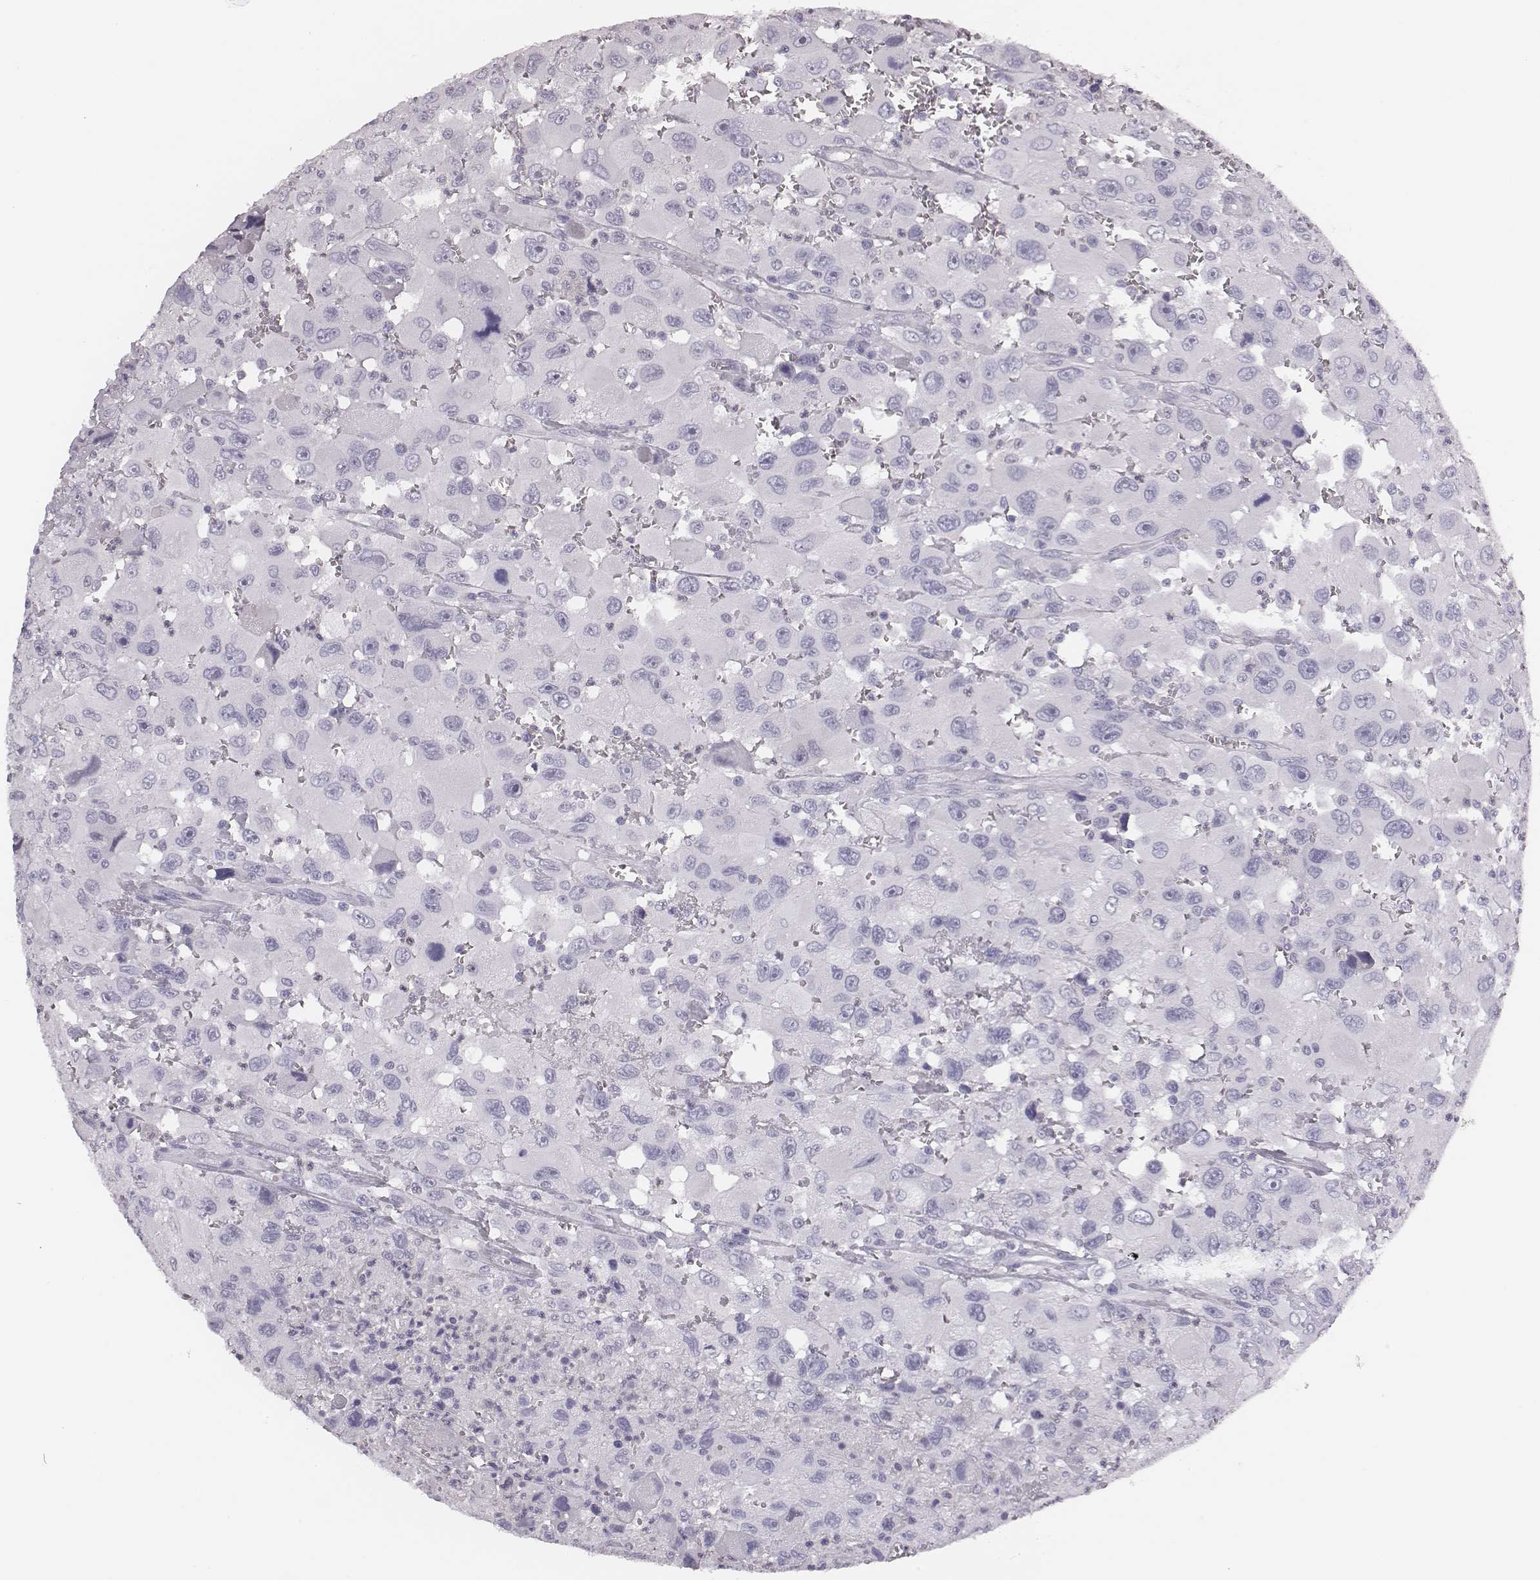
{"staining": {"intensity": "negative", "quantity": "none", "location": "none"}, "tissue": "head and neck cancer", "cell_type": "Tumor cells", "image_type": "cancer", "snomed": [{"axis": "morphology", "description": "Squamous cell carcinoma, NOS"}, {"axis": "morphology", "description": "Squamous cell carcinoma, metastatic, NOS"}, {"axis": "topography", "description": "Oral tissue"}, {"axis": "topography", "description": "Head-Neck"}], "caption": "A micrograph of head and neck cancer (metastatic squamous cell carcinoma) stained for a protein reveals no brown staining in tumor cells.", "gene": "CSH1", "patient": {"sex": "female", "age": 85}}